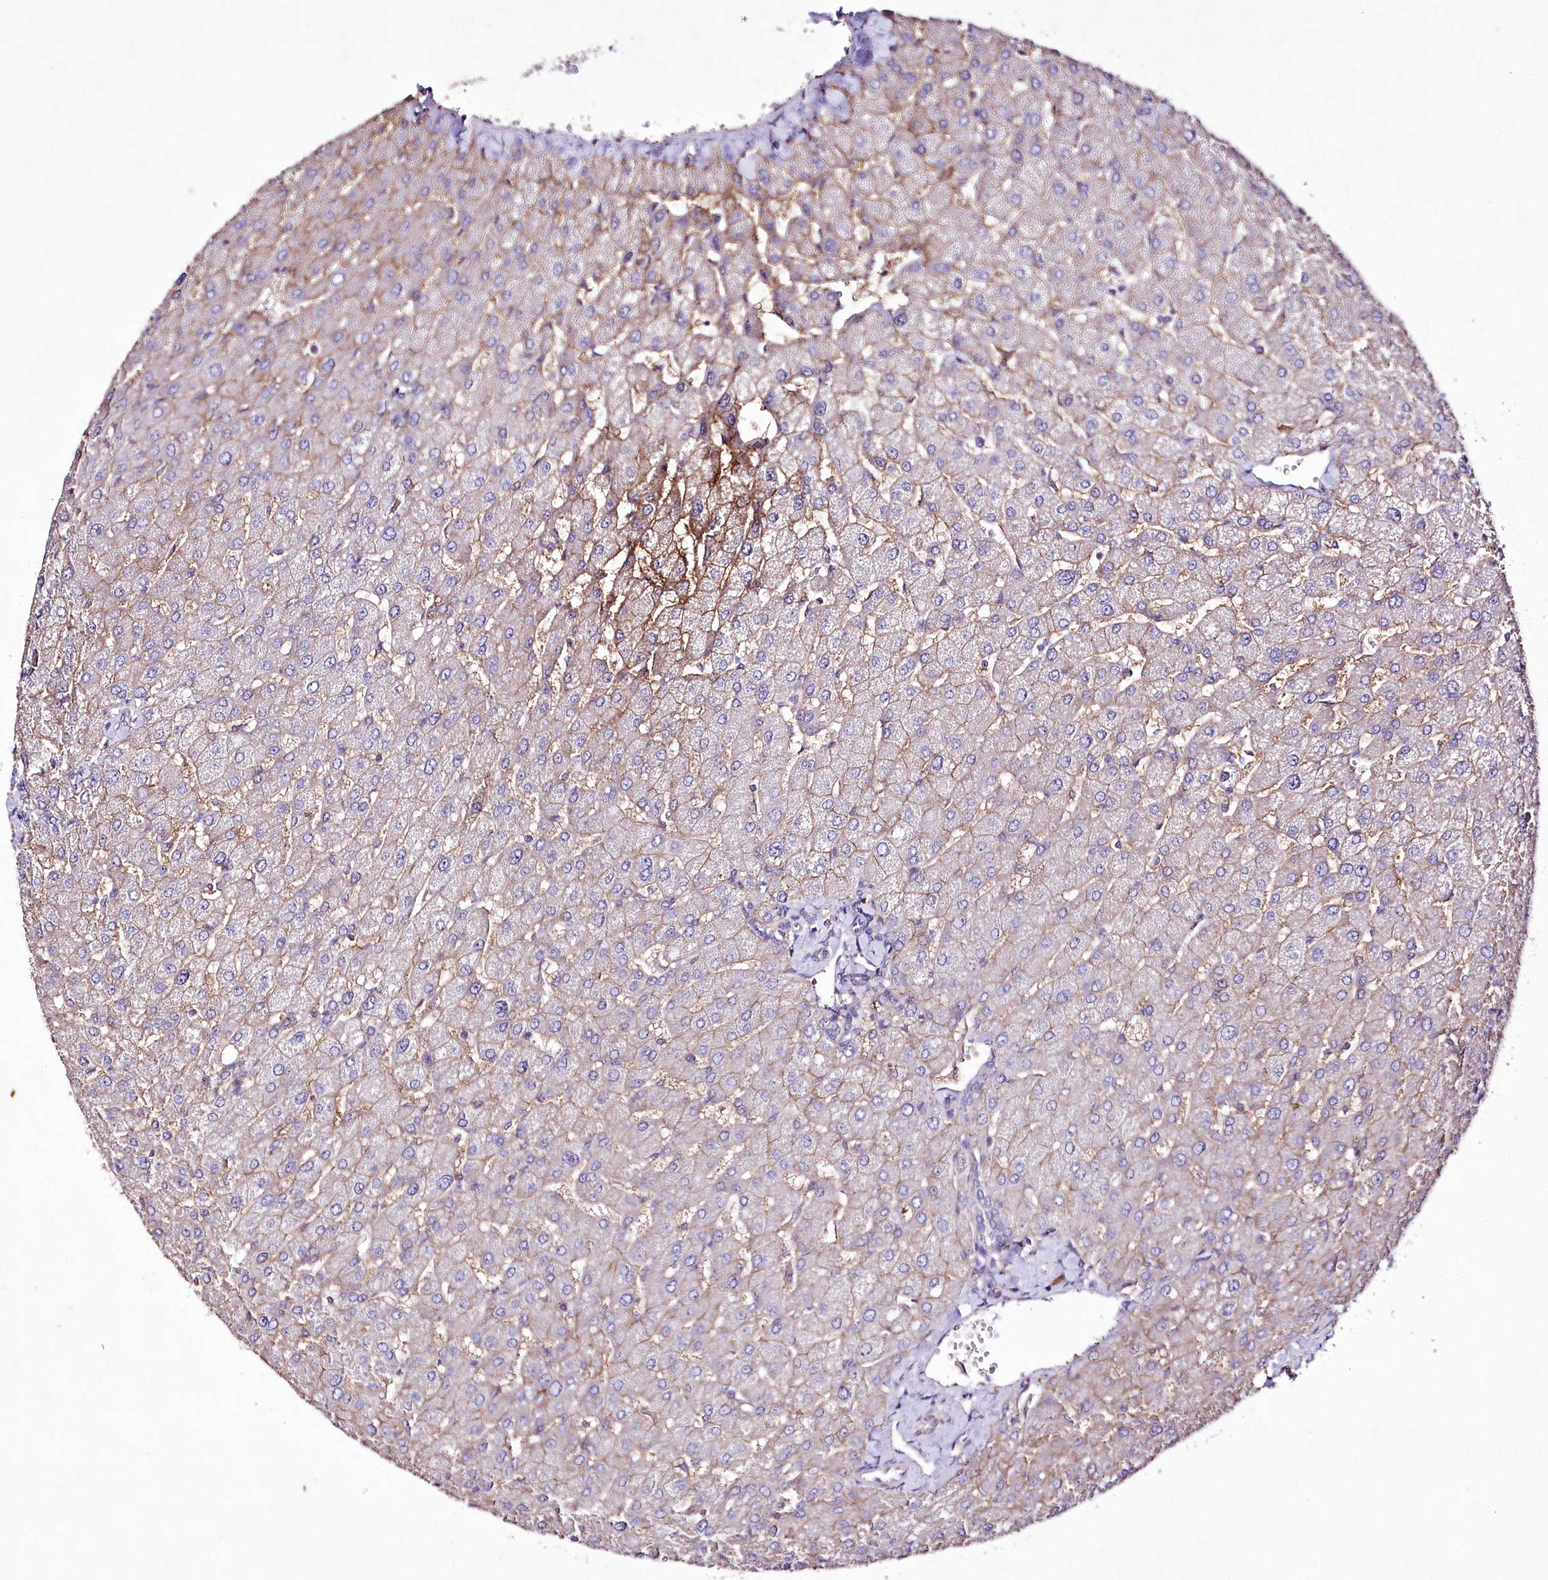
{"staining": {"intensity": "negative", "quantity": "none", "location": "none"}, "tissue": "liver", "cell_type": "Cholangiocytes", "image_type": "normal", "snomed": [{"axis": "morphology", "description": "Normal tissue, NOS"}, {"axis": "topography", "description": "Liver"}], "caption": "IHC of unremarkable human liver exhibits no staining in cholangiocytes. Nuclei are stained in blue.", "gene": "ENPP1", "patient": {"sex": "male", "age": 55}}